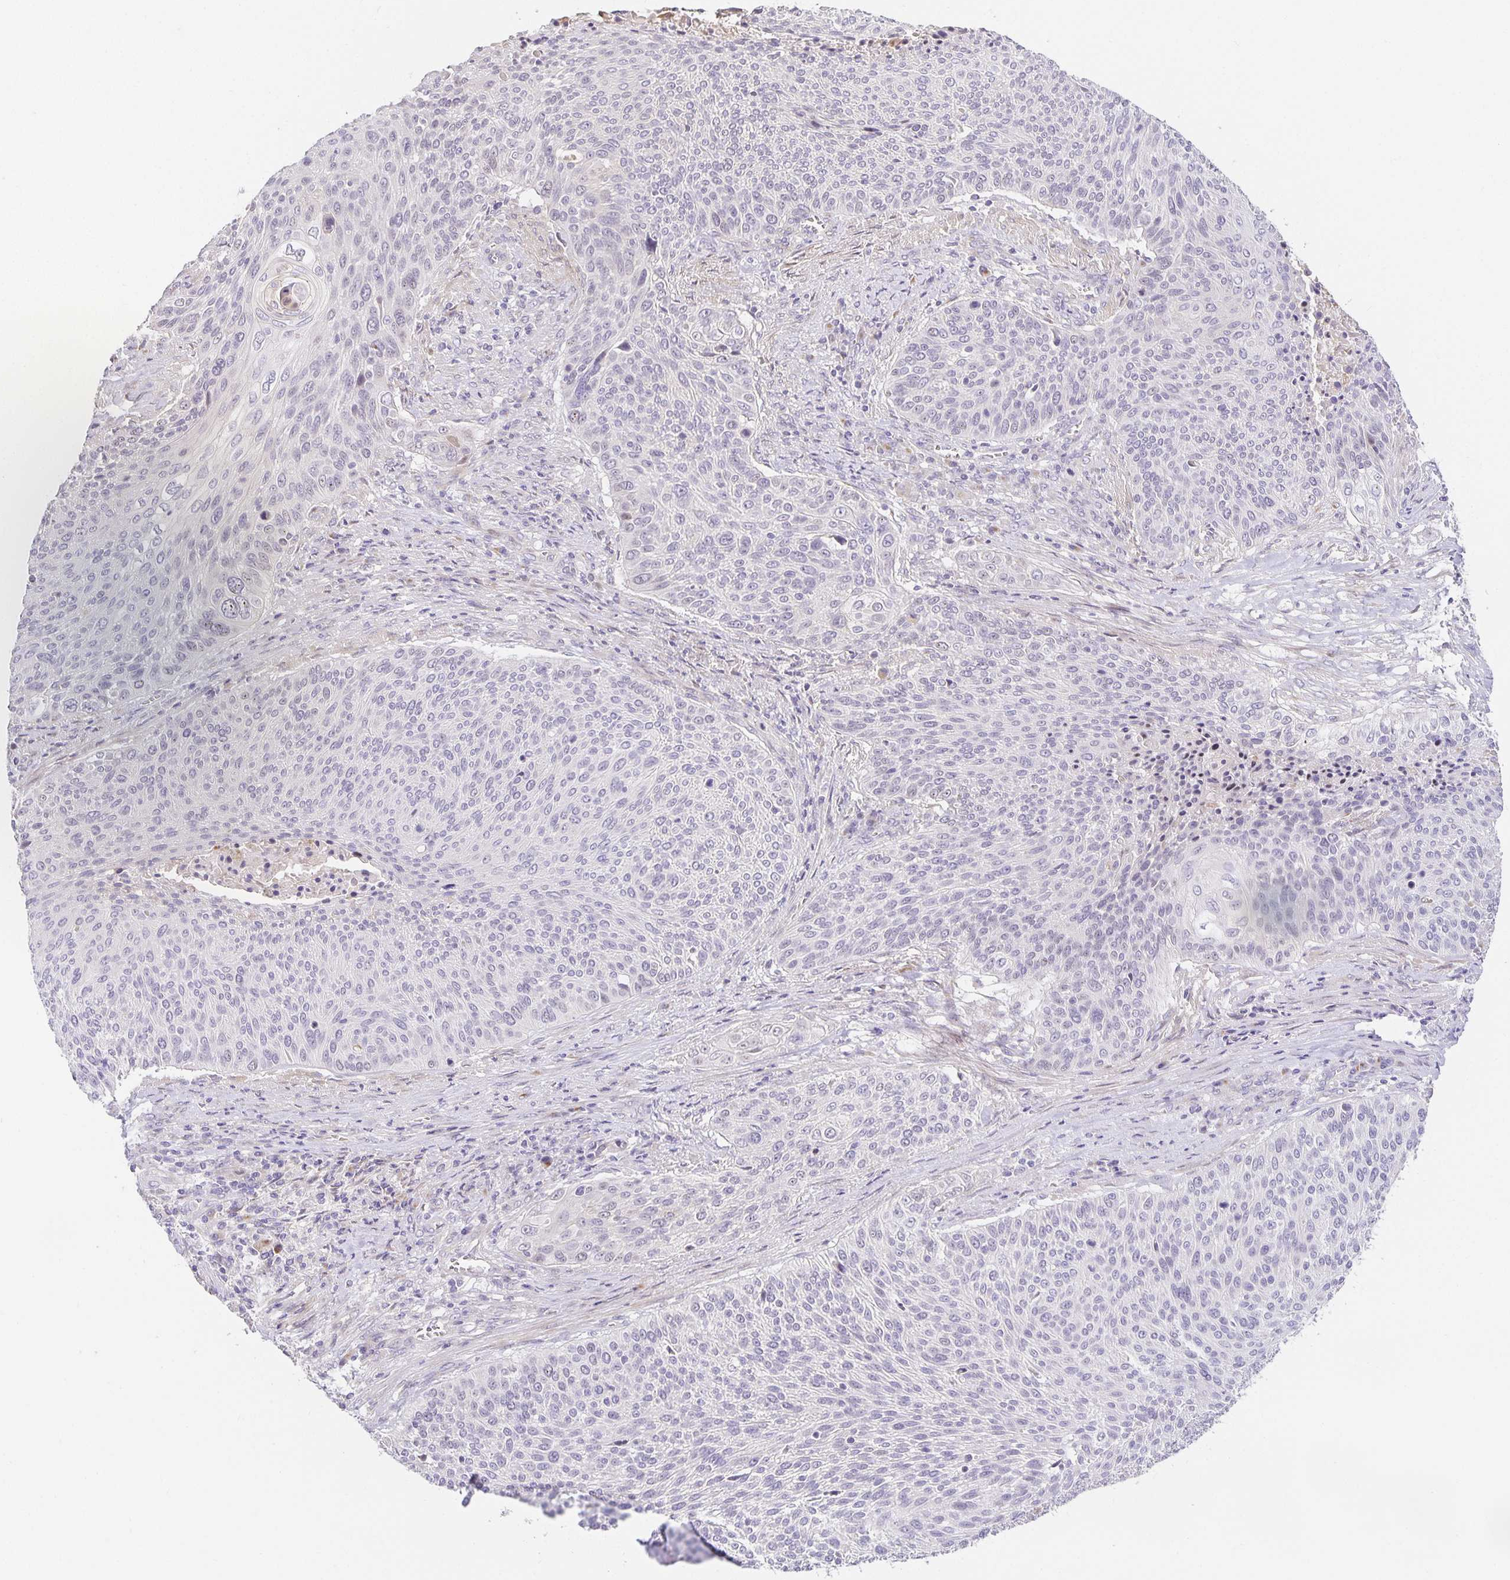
{"staining": {"intensity": "negative", "quantity": "none", "location": "none"}, "tissue": "cervical cancer", "cell_type": "Tumor cells", "image_type": "cancer", "snomed": [{"axis": "morphology", "description": "Squamous cell carcinoma, NOS"}, {"axis": "topography", "description": "Cervix"}], "caption": "This is an IHC photomicrograph of human cervical cancer. There is no positivity in tumor cells.", "gene": "TJP3", "patient": {"sex": "female", "age": 31}}